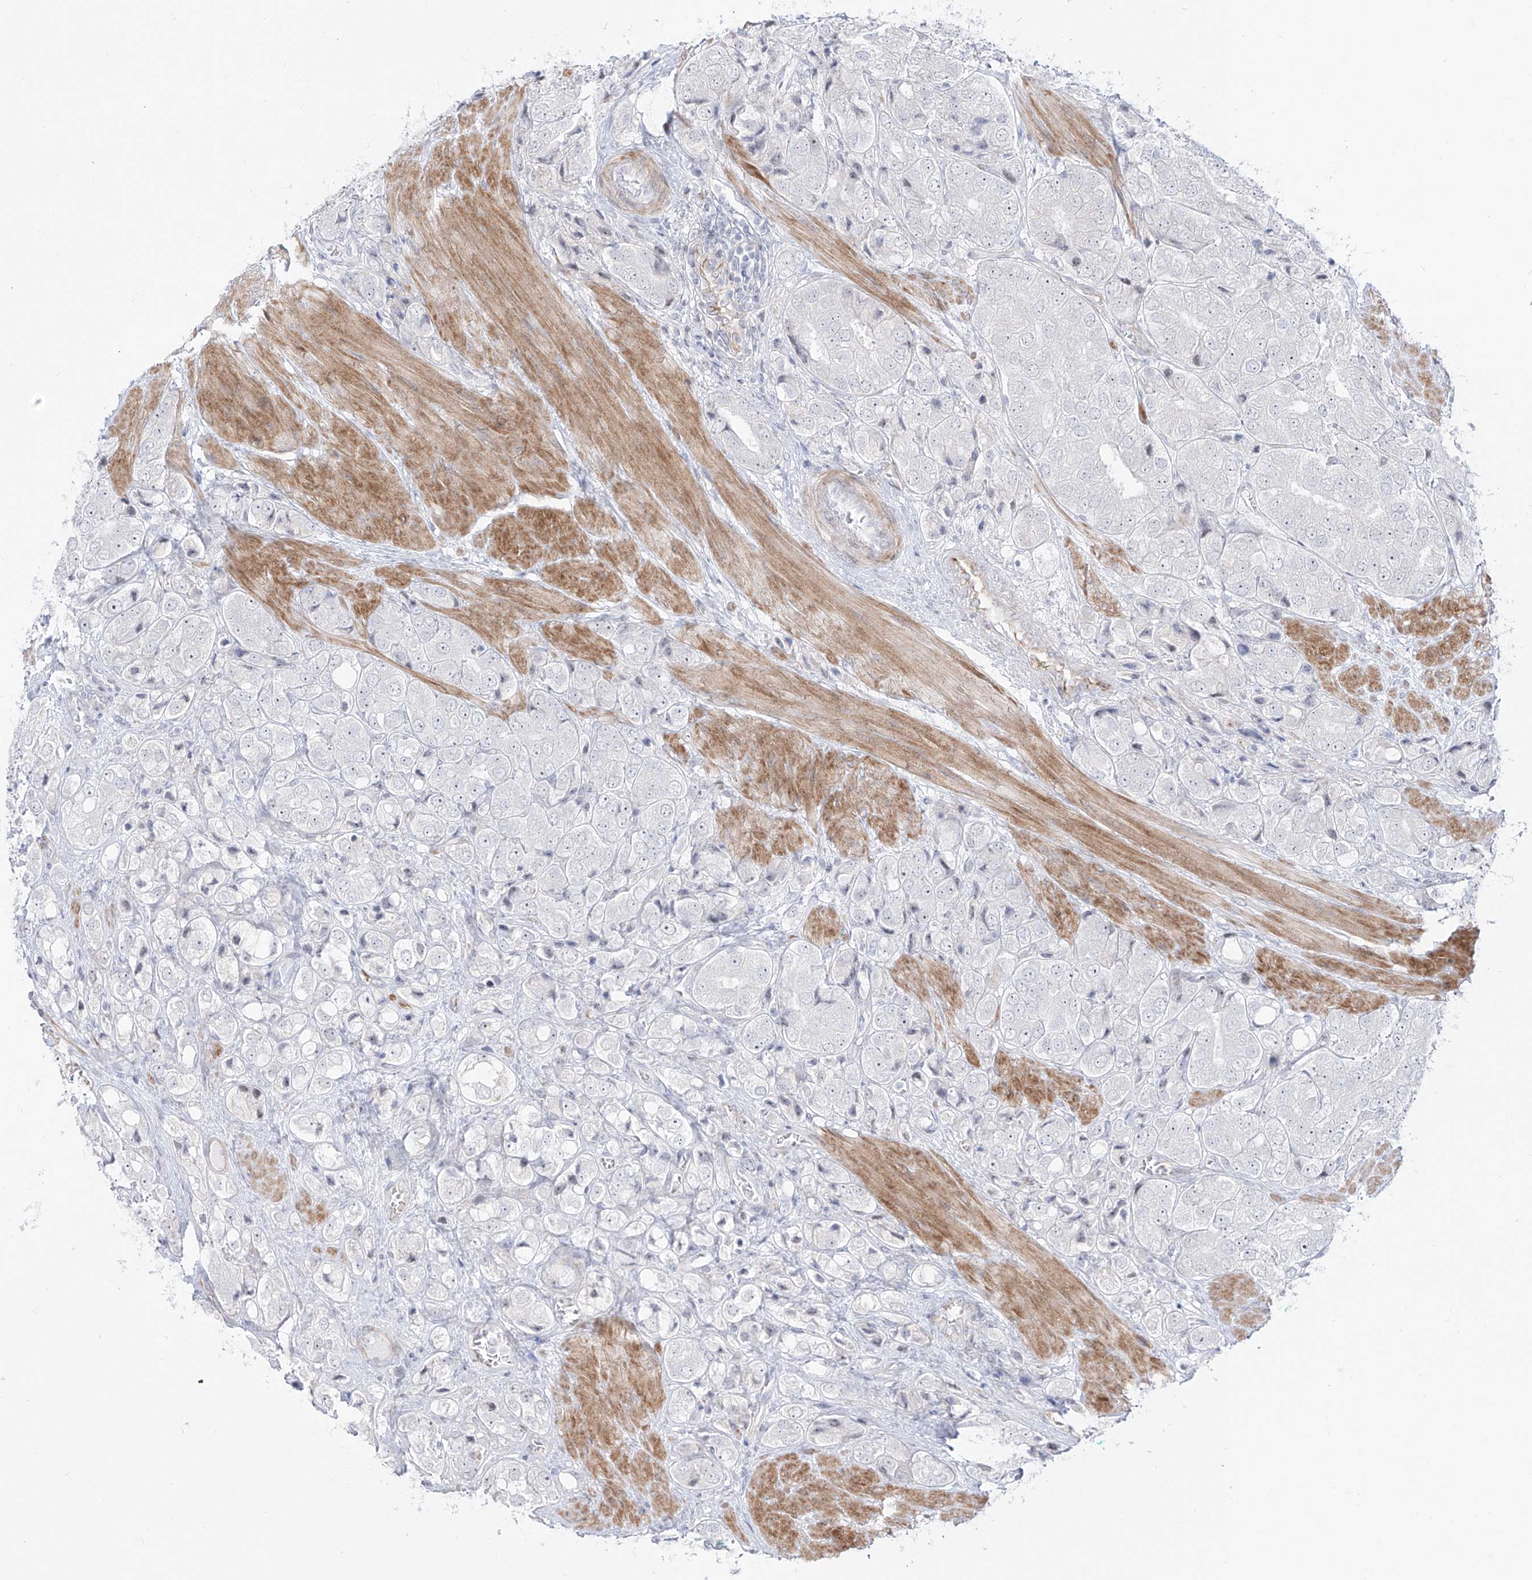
{"staining": {"intensity": "negative", "quantity": "none", "location": "none"}, "tissue": "prostate cancer", "cell_type": "Tumor cells", "image_type": "cancer", "snomed": [{"axis": "morphology", "description": "Adenocarcinoma, High grade"}, {"axis": "topography", "description": "Prostate"}], "caption": "Immunohistochemical staining of adenocarcinoma (high-grade) (prostate) demonstrates no significant staining in tumor cells.", "gene": "ZNF180", "patient": {"sex": "male", "age": 50}}